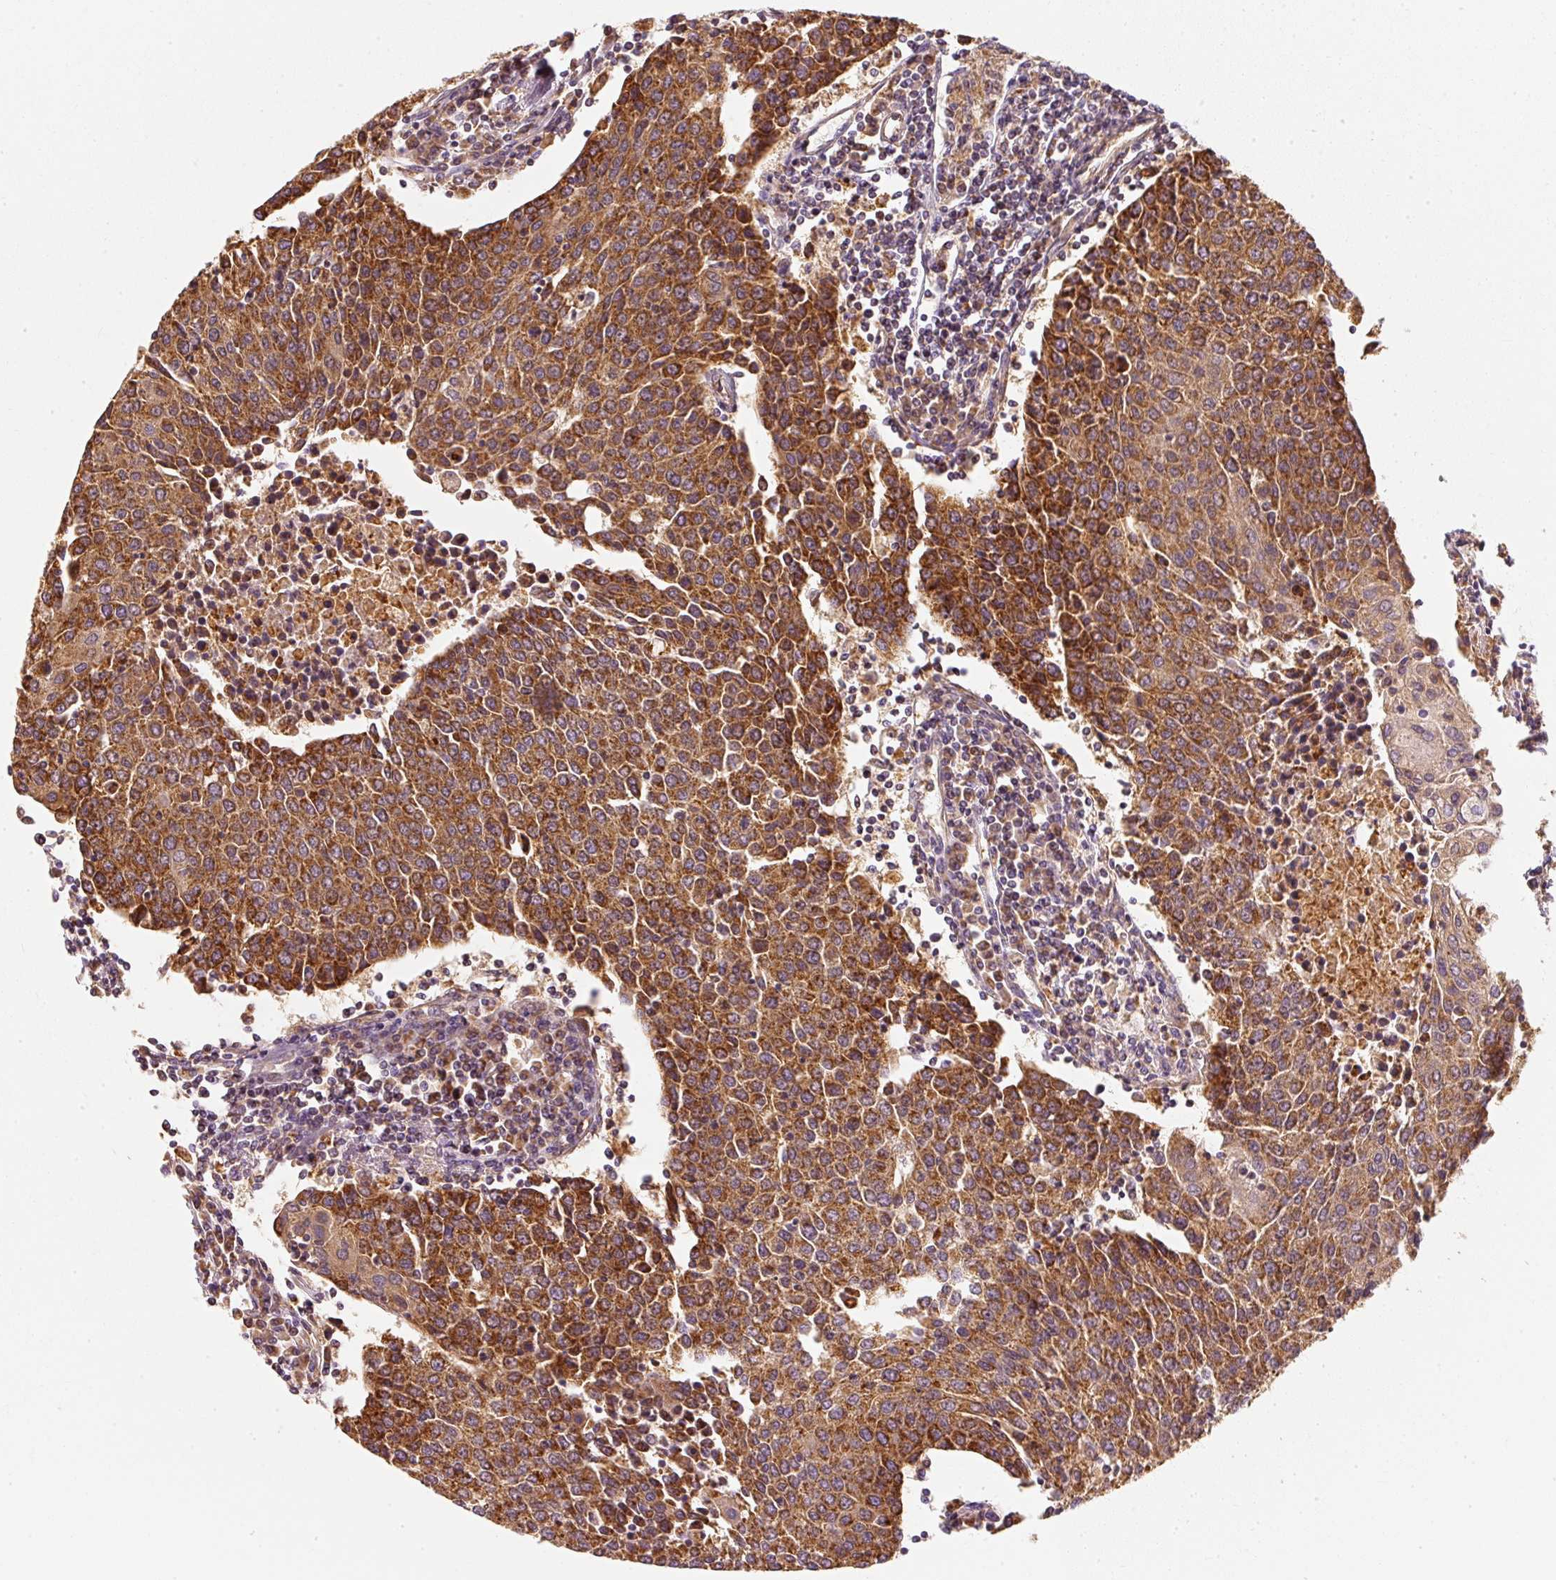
{"staining": {"intensity": "strong", "quantity": ">75%", "location": "cytoplasmic/membranous"}, "tissue": "urothelial cancer", "cell_type": "Tumor cells", "image_type": "cancer", "snomed": [{"axis": "morphology", "description": "Urothelial carcinoma, High grade"}, {"axis": "topography", "description": "Urinary bladder"}], "caption": "A brown stain shows strong cytoplasmic/membranous positivity of a protein in urothelial cancer tumor cells.", "gene": "TOMM40", "patient": {"sex": "female", "age": 85}}